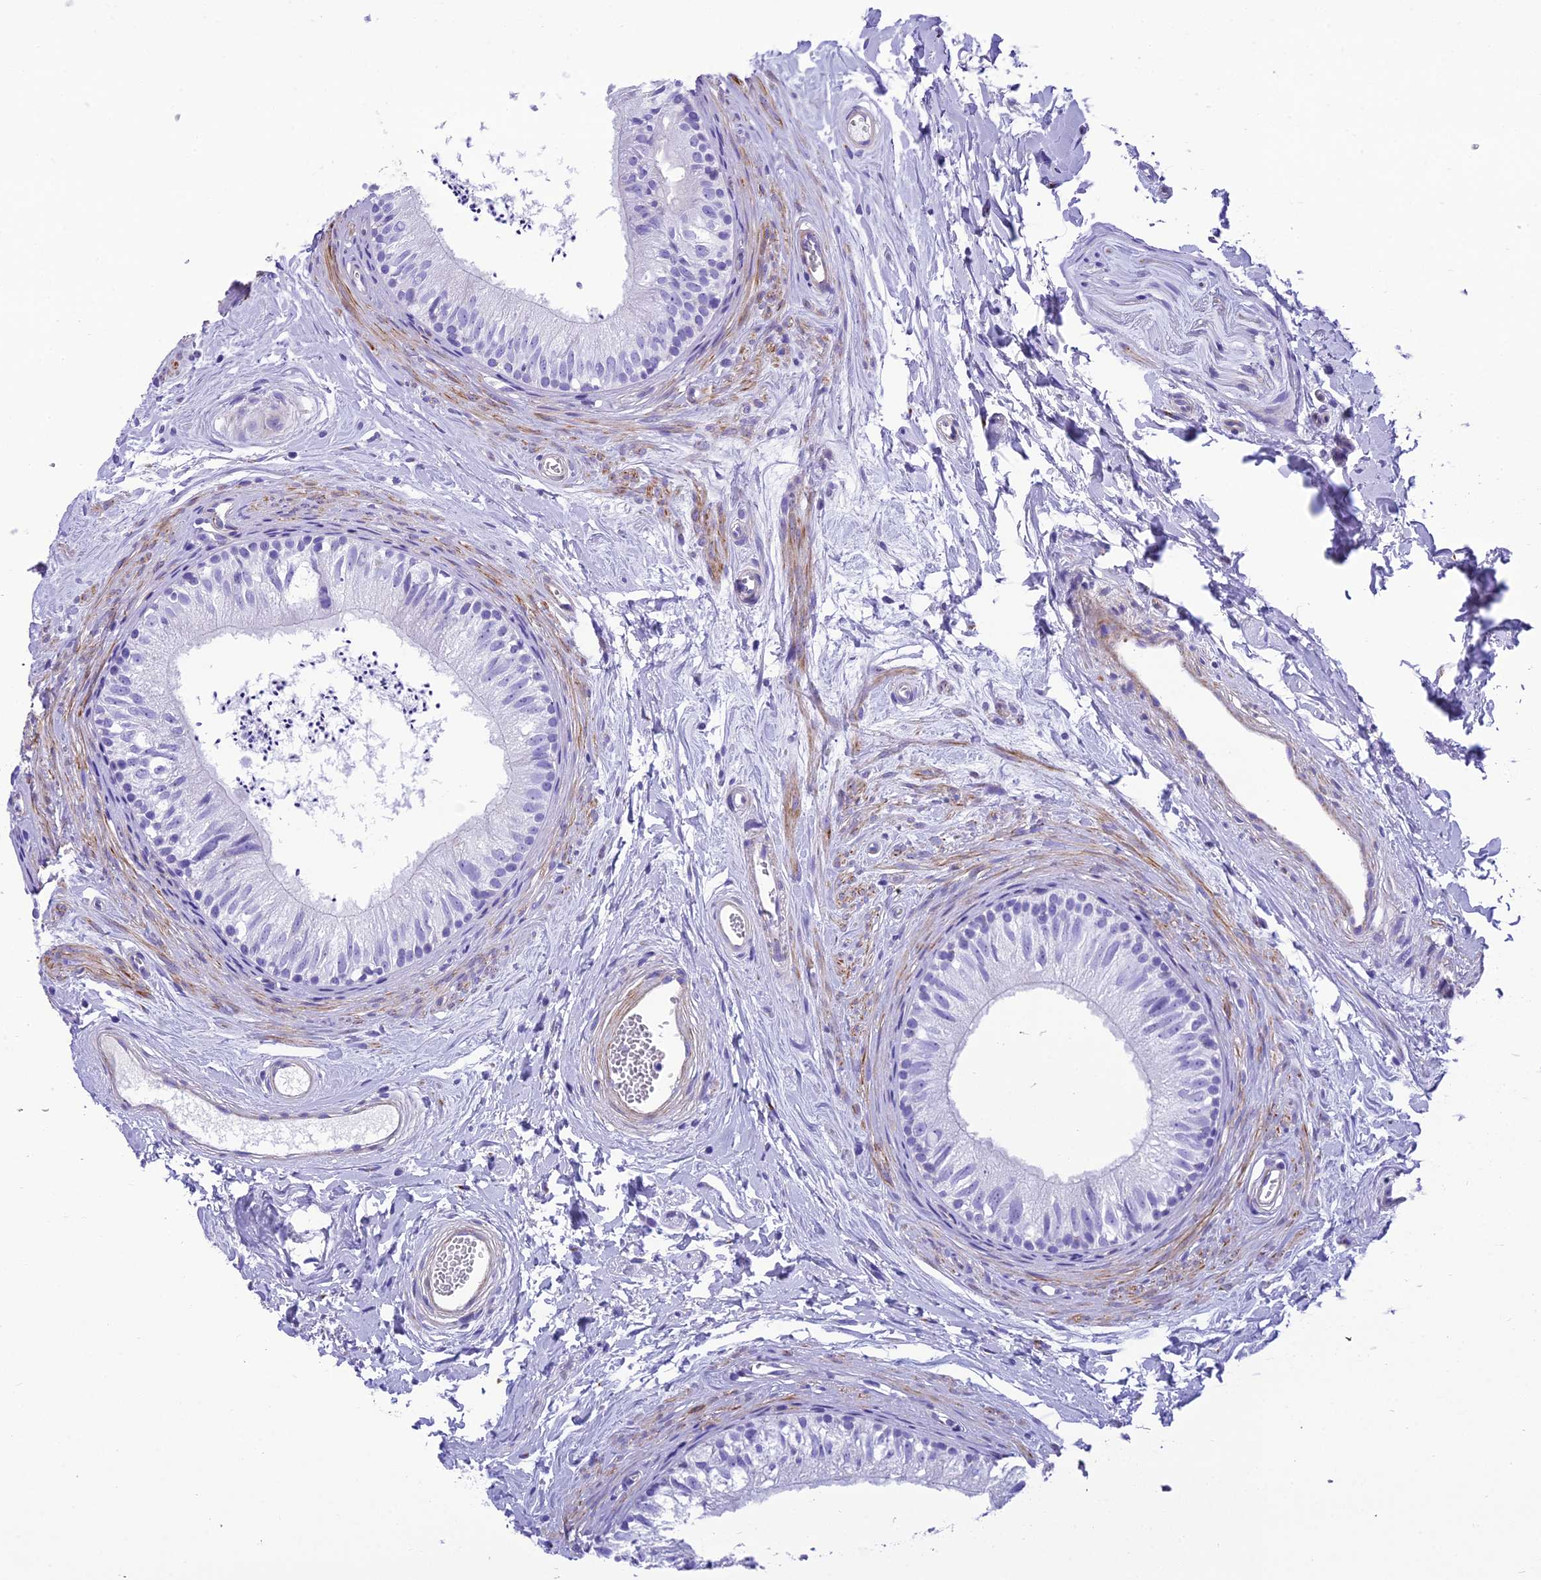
{"staining": {"intensity": "negative", "quantity": "none", "location": "none"}, "tissue": "epididymis", "cell_type": "Glandular cells", "image_type": "normal", "snomed": [{"axis": "morphology", "description": "Normal tissue, NOS"}, {"axis": "topography", "description": "Epididymis"}], "caption": "Immunohistochemical staining of unremarkable epididymis displays no significant positivity in glandular cells.", "gene": "GFRA1", "patient": {"sex": "male", "age": 56}}